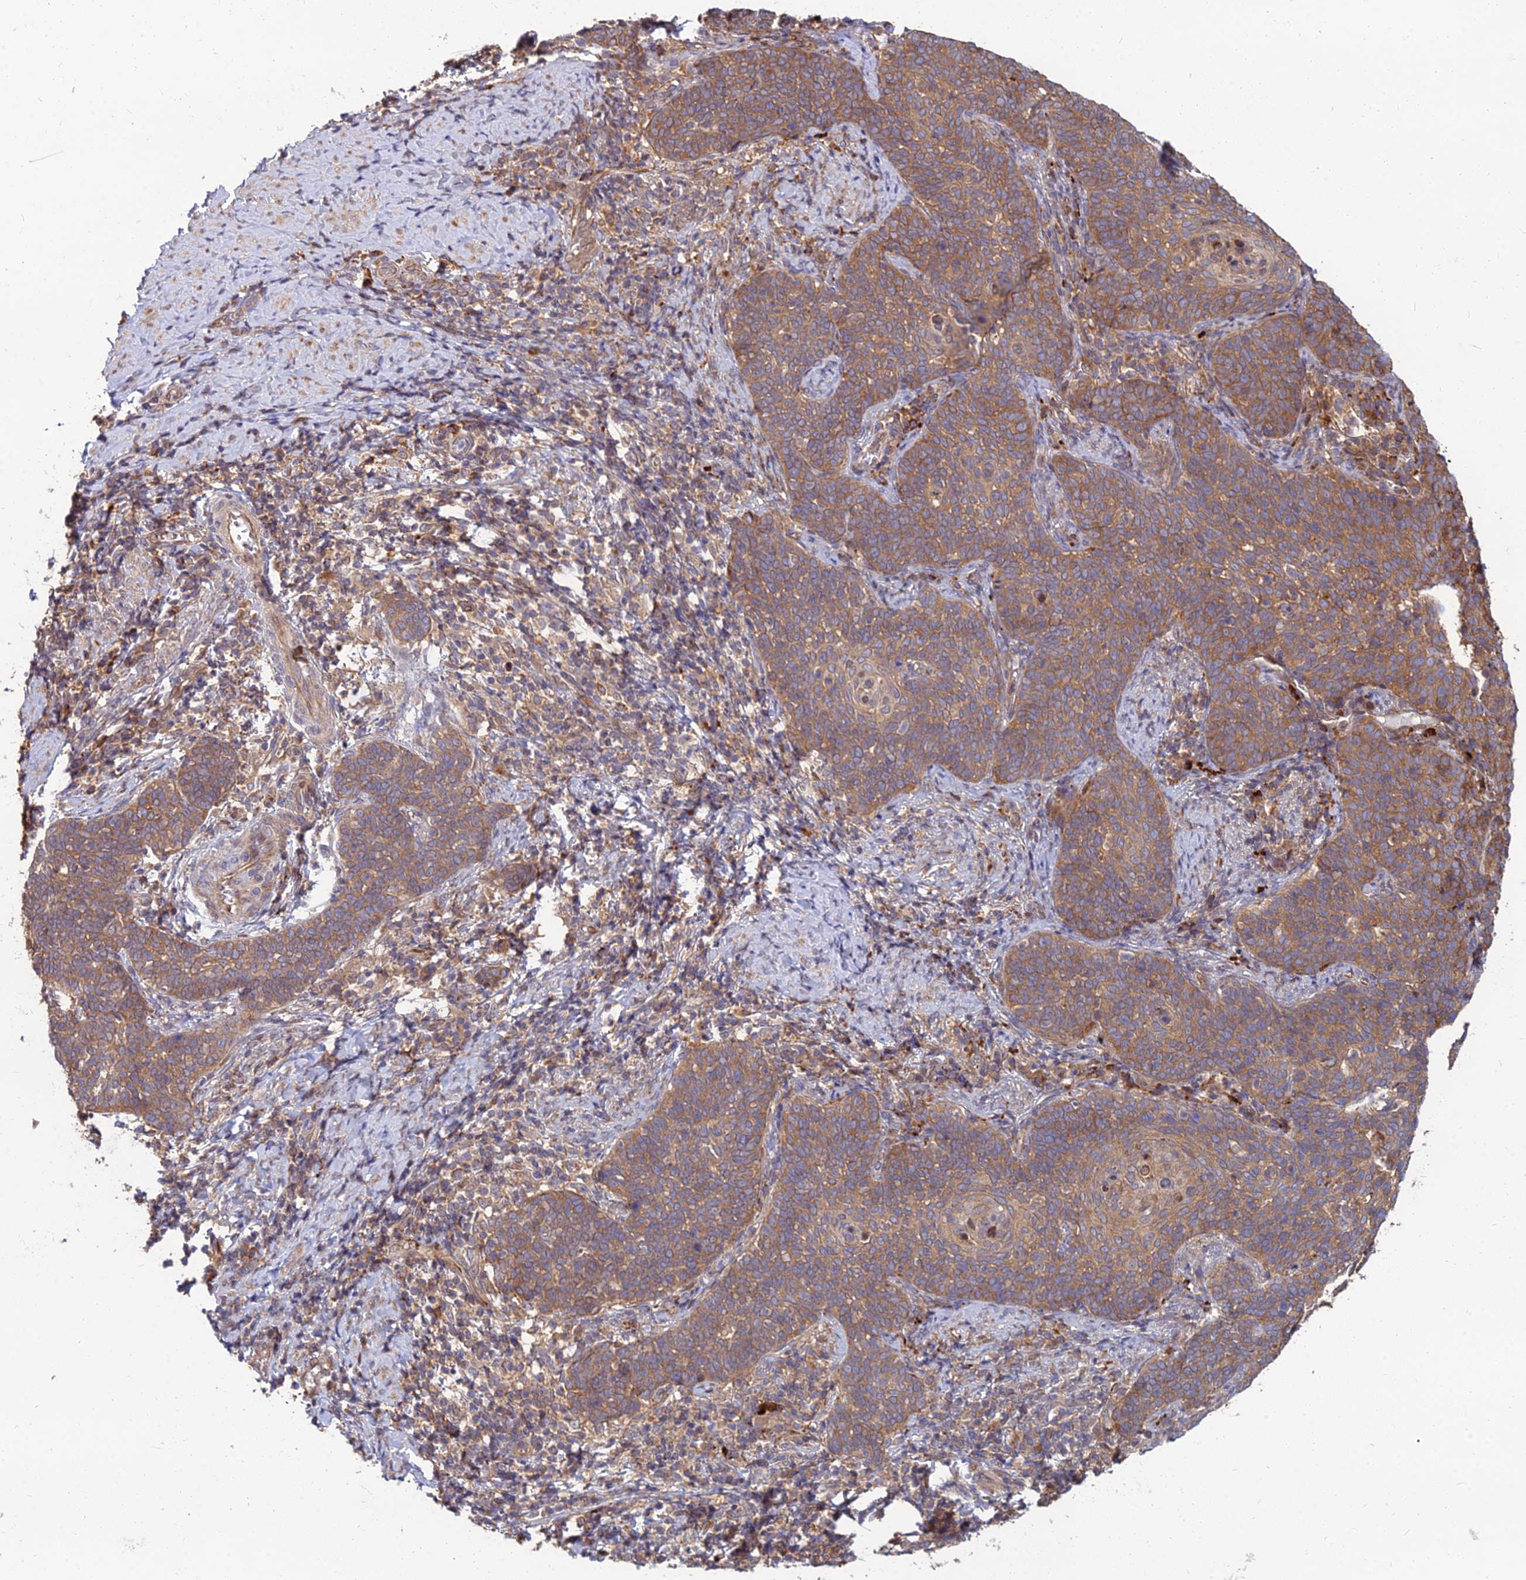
{"staining": {"intensity": "moderate", "quantity": ">75%", "location": "cytoplasmic/membranous"}, "tissue": "cervical cancer", "cell_type": "Tumor cells", "image_type": "cancer", "snomed": [{"axis": "morphology", "description": "Normal tissue, NOS"}, {"axis": "morphology", "description": "Squamous cell carcinoma, NOS"}, {"axis": "topography", "description": "Cervix"}], "caption": "Moderate cytoplasmic/membranous staining for a protein is identified in about >75% of tumor cells of cervical cancer using IHC.", "gene": "CCT6B", "patient": {"sex": "female", "age": 39}}